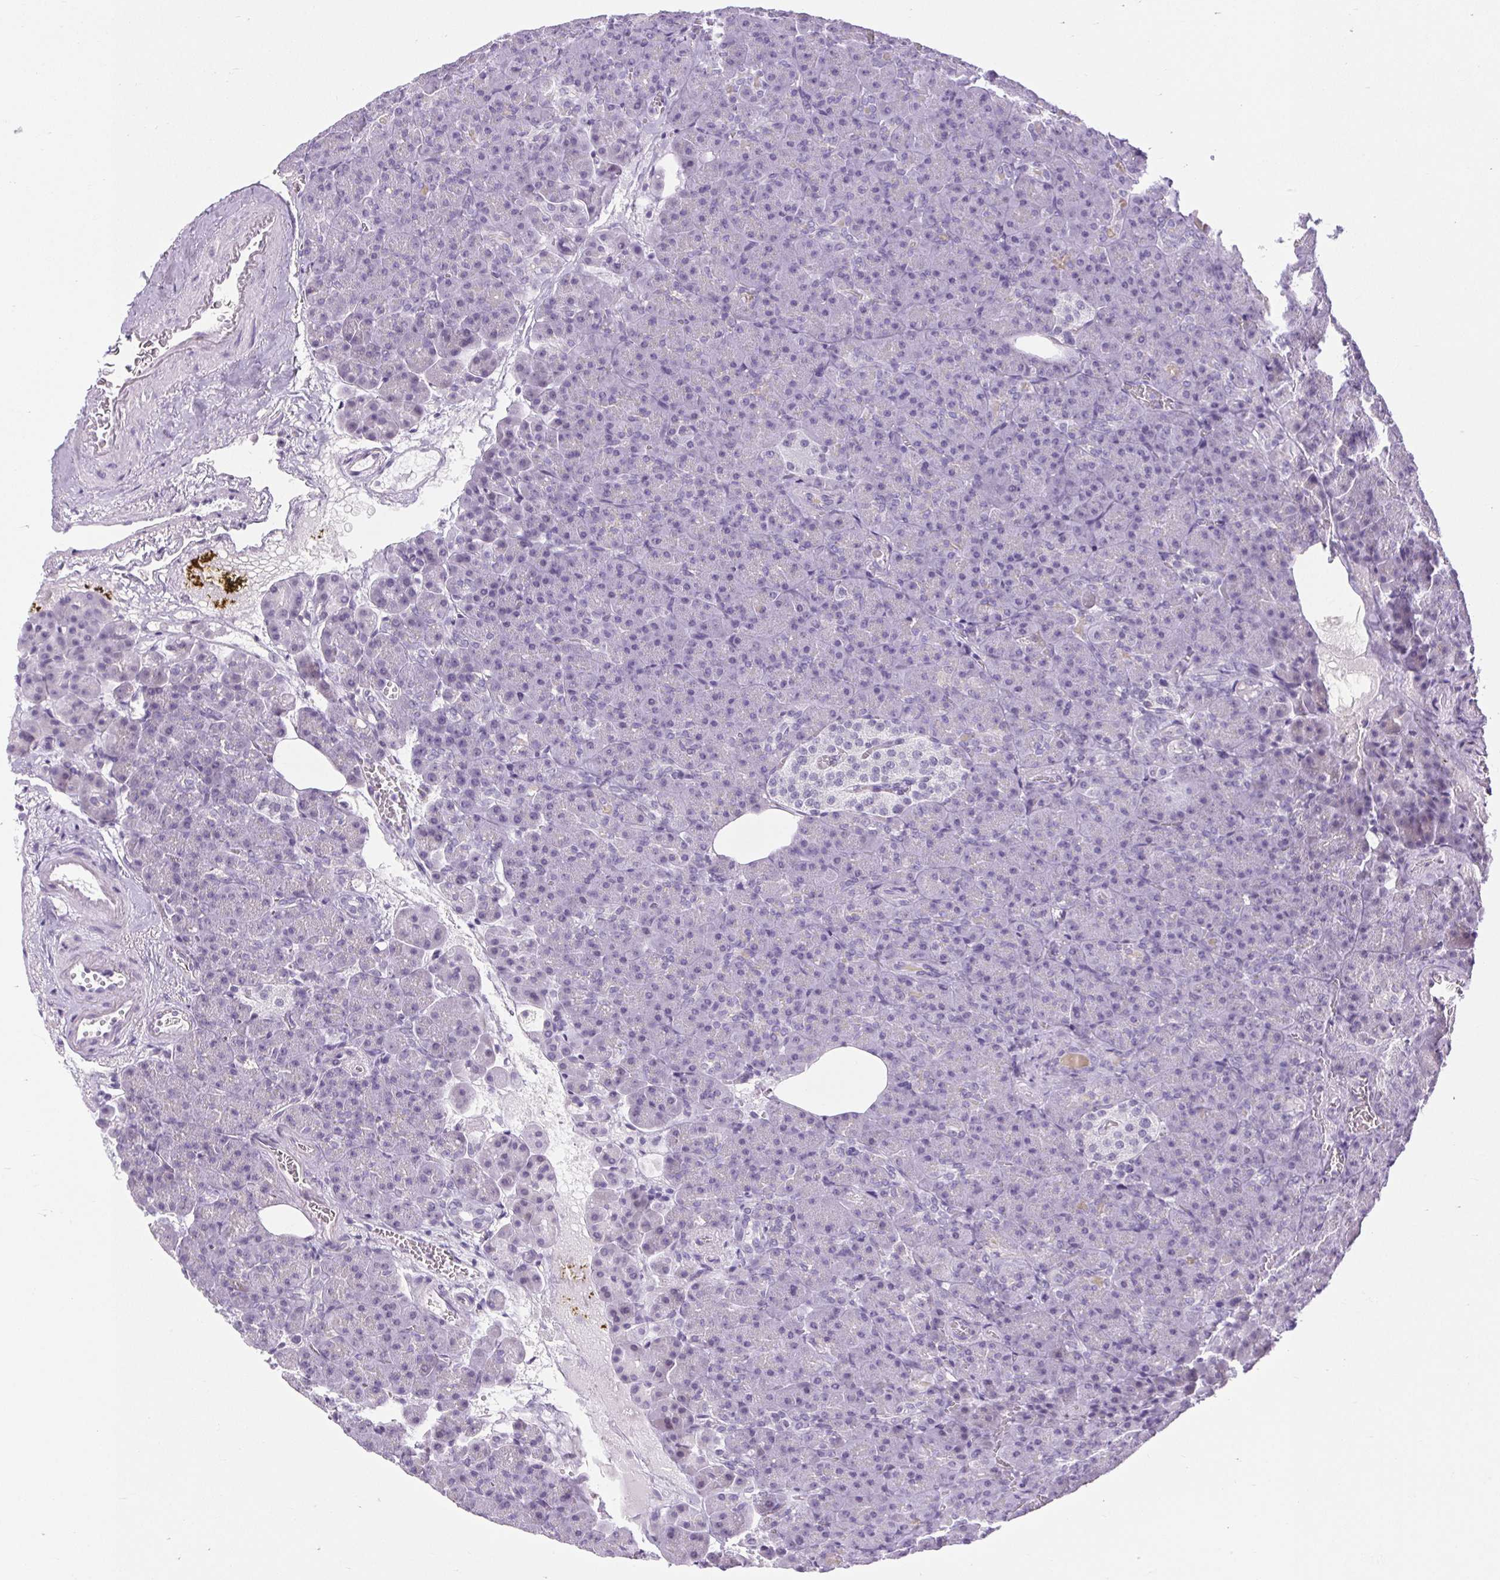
{"staining": {"intensity": "negative", "quantity": "none", "location": "none"}, "tissue": "pancreas", "cell_type": "Exocrine glandular cells", "image_type": "normal", "snomed": [{"axis": "morphology", "description": "Normal tissue, NOS"}, {"axis": "topography", "description": "Pancreas"}], "caption": "Exocrine glandular cells are negative for protein expression in unremarkable human pancreas.", "gene": "BCAS1", "patient": {"sex": "female", "age": 74}}